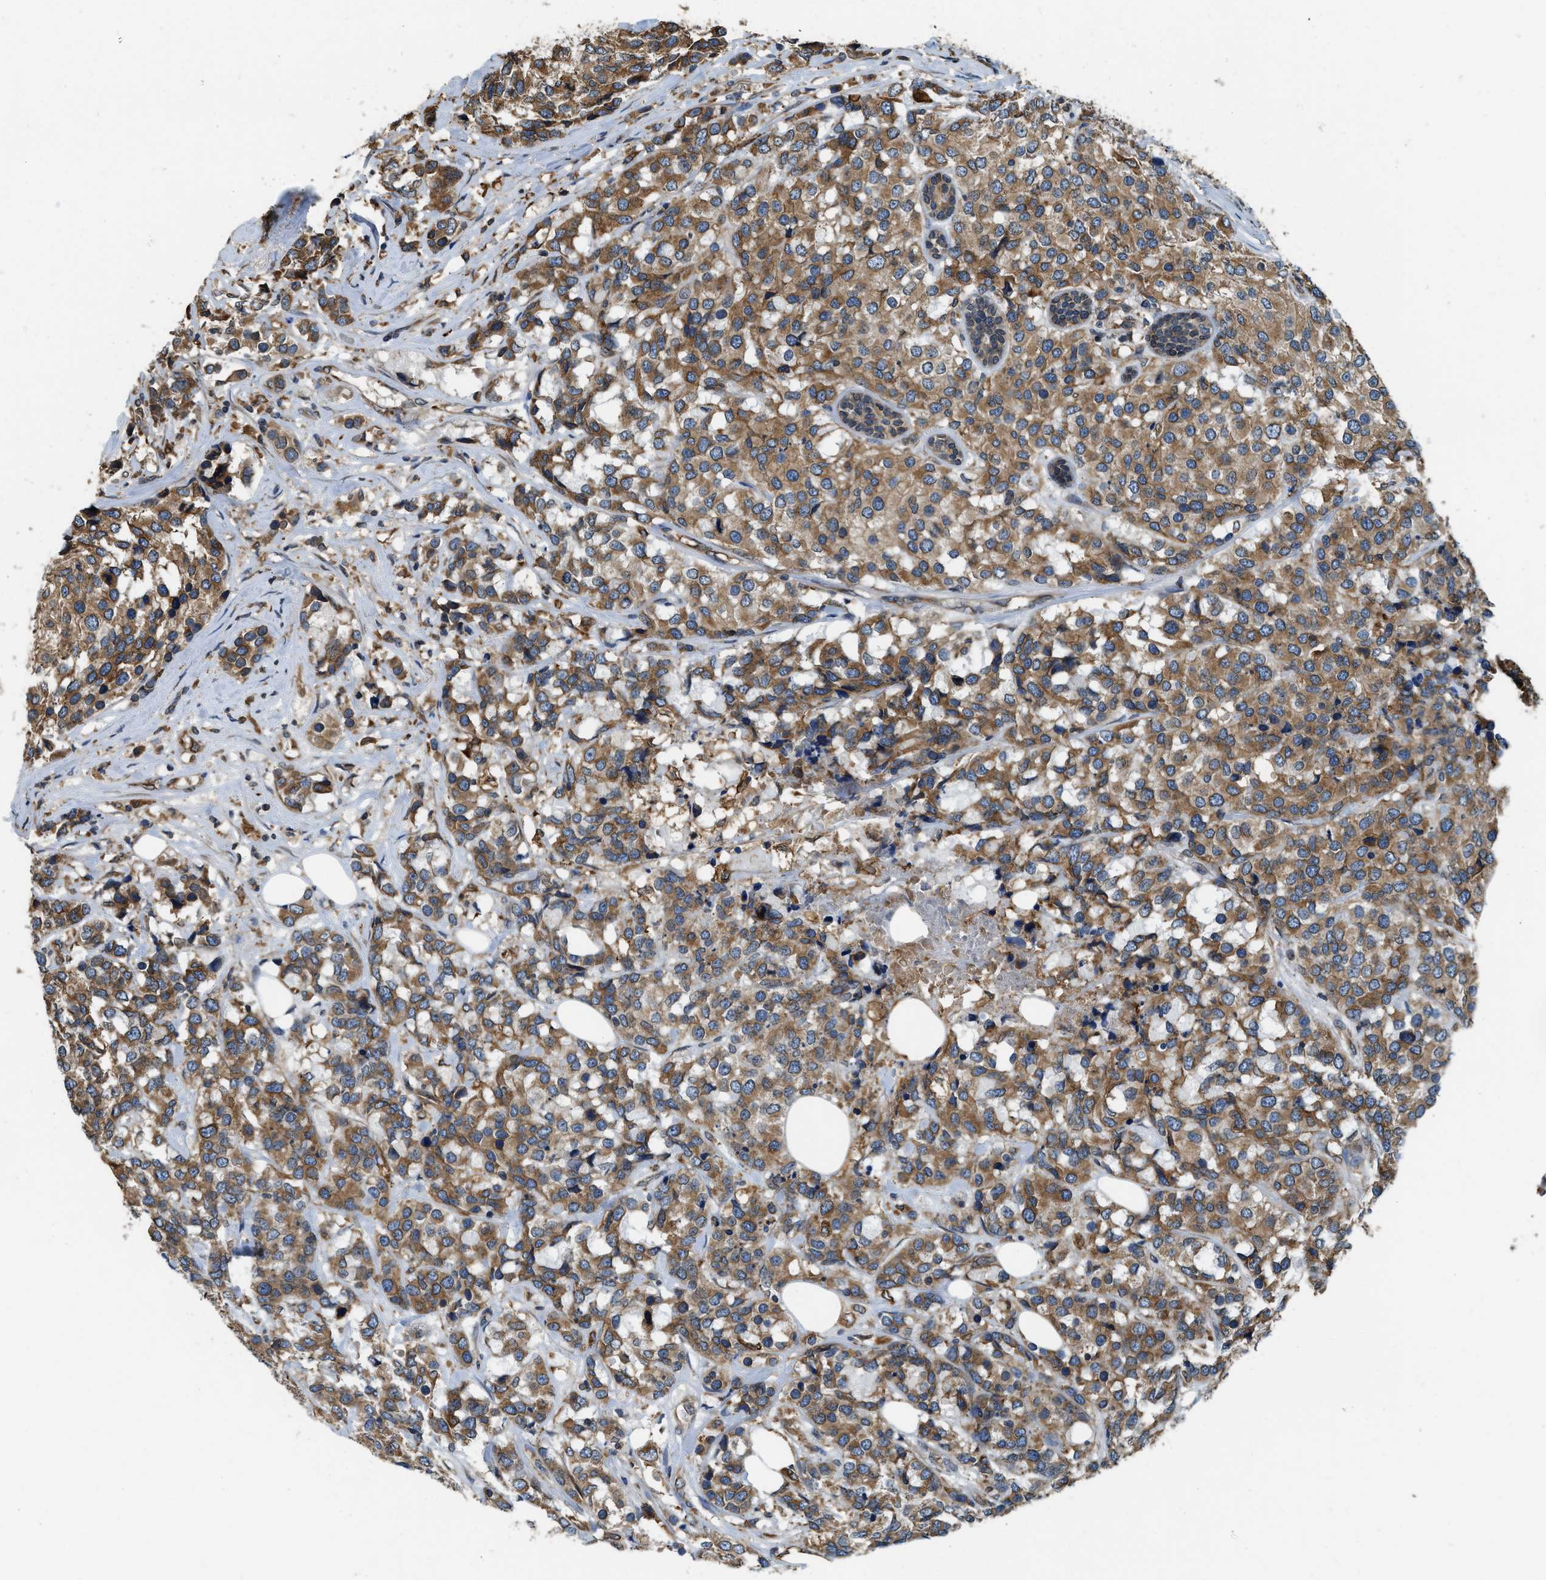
{"staining": {"intensity": "moderate", "quantity": ">75%", "location": "cytoplasmic/membranous"}, "tissue": "breast cancer", "cell_type": "Tumor cells", "image_type": "cancer", "snomed": [{"axis": "morphology", "description": "Lobular carcinoma"}, {"axis": "topography", "description": "Breast"}], "caption": "Breast lobular carcinoma stained with a brown dye reveals moderate cytoplasmic/membranous positive positivity in about >75% of tumor cells.", "gene": "BCAP31", "patient": {"sex": "female", "age": 59}}